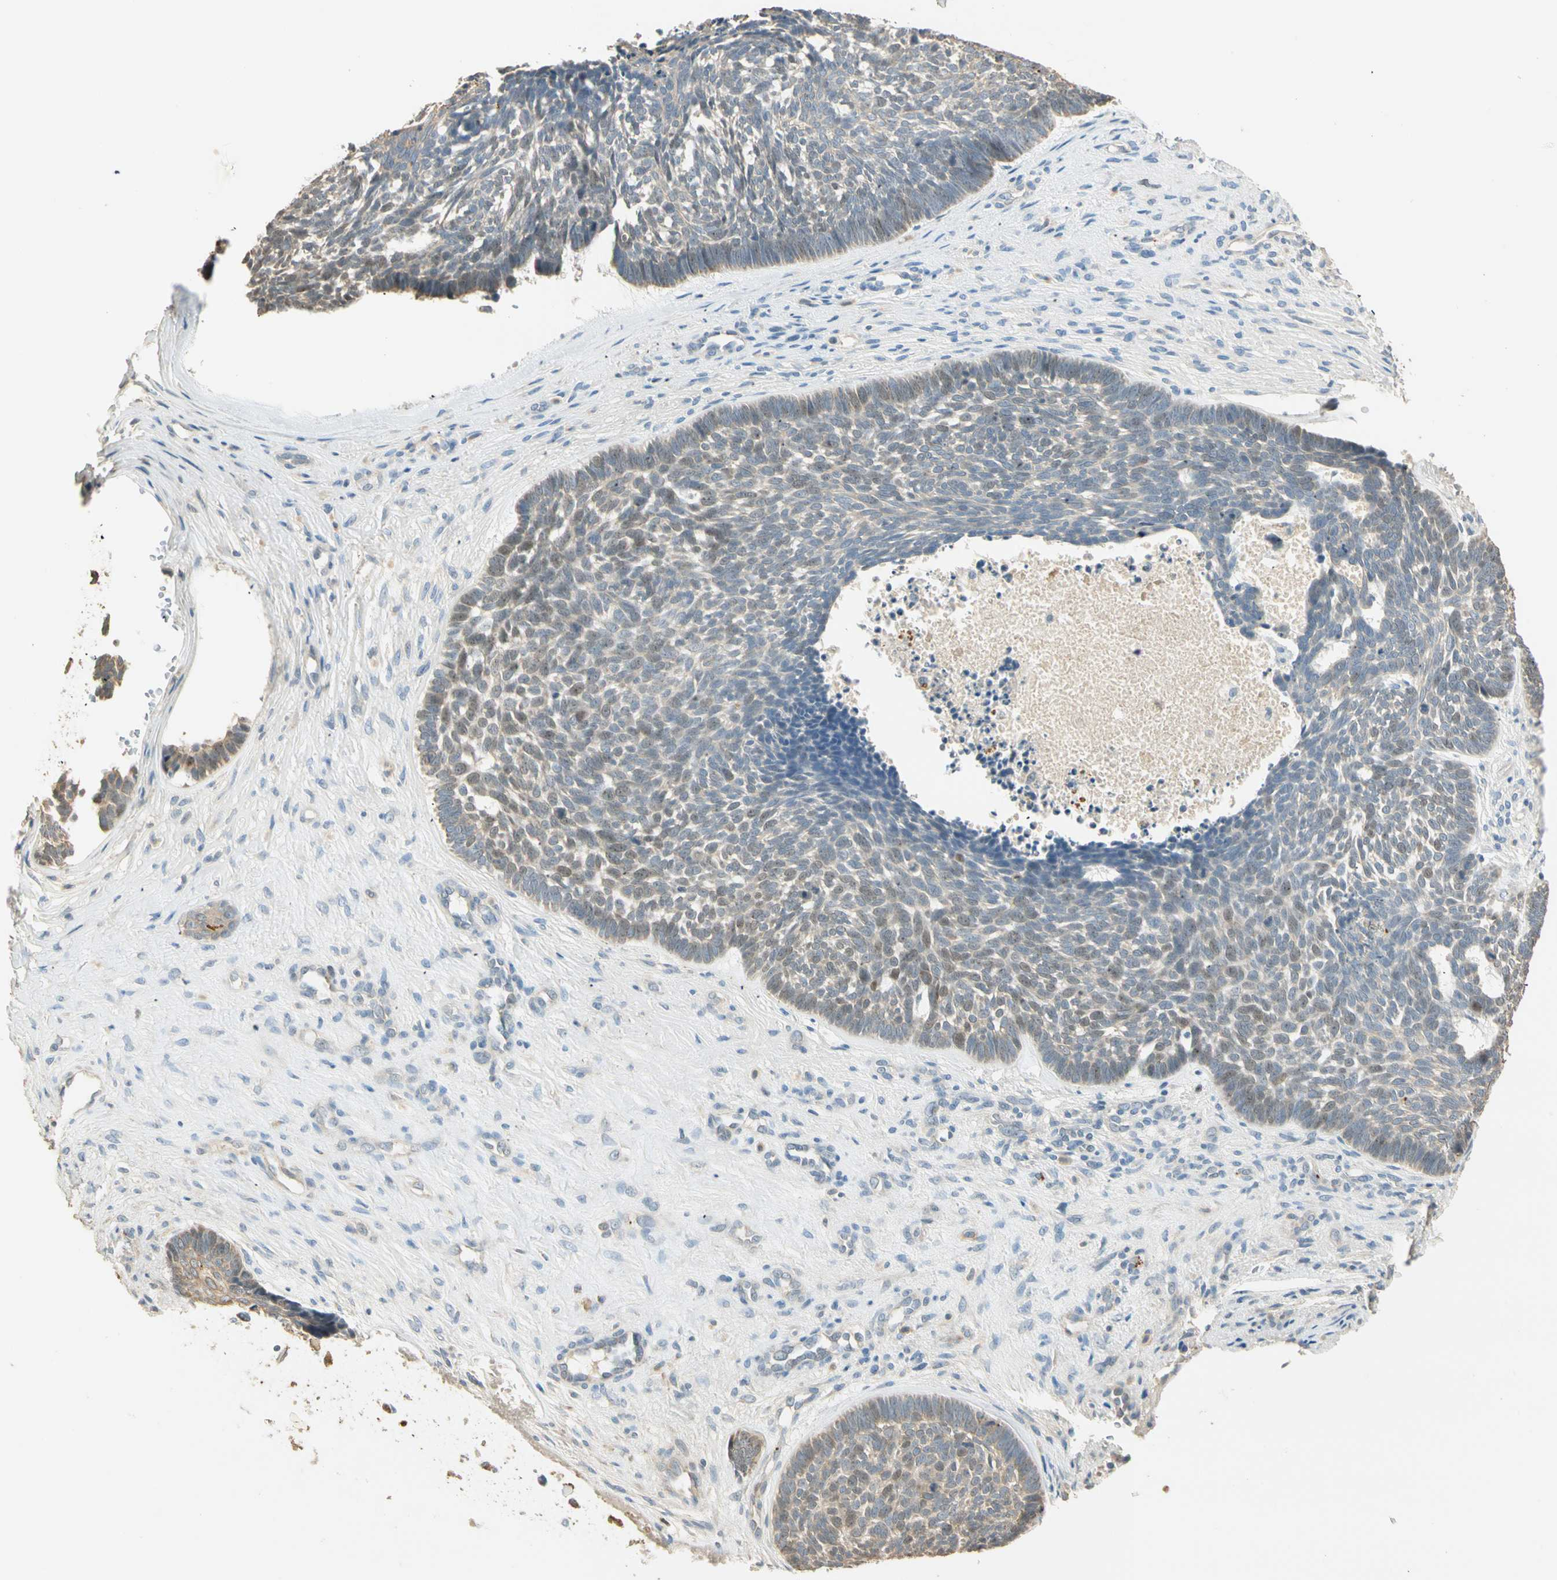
{"staining": {"intensity": "weak", "quantity": "<25%", "location": "nuclear"}, "tissue": "skin cancer", "cell_type": "Tumor cells", "image_type": "cancer", "snomed": [{"axis": "morphology", "description": "Basal cell carcinoma"}, {"axis": "topography", "description": "Skin"}], "caption": "High power microscopy micrograph of an immunohistochemistry (IHC) histopathology image of basal cell carcinoma (skin), revealing no significant staining in tumor cells.", "gene": "RAD18", "patient": {"sex": "male", "age": 84}}